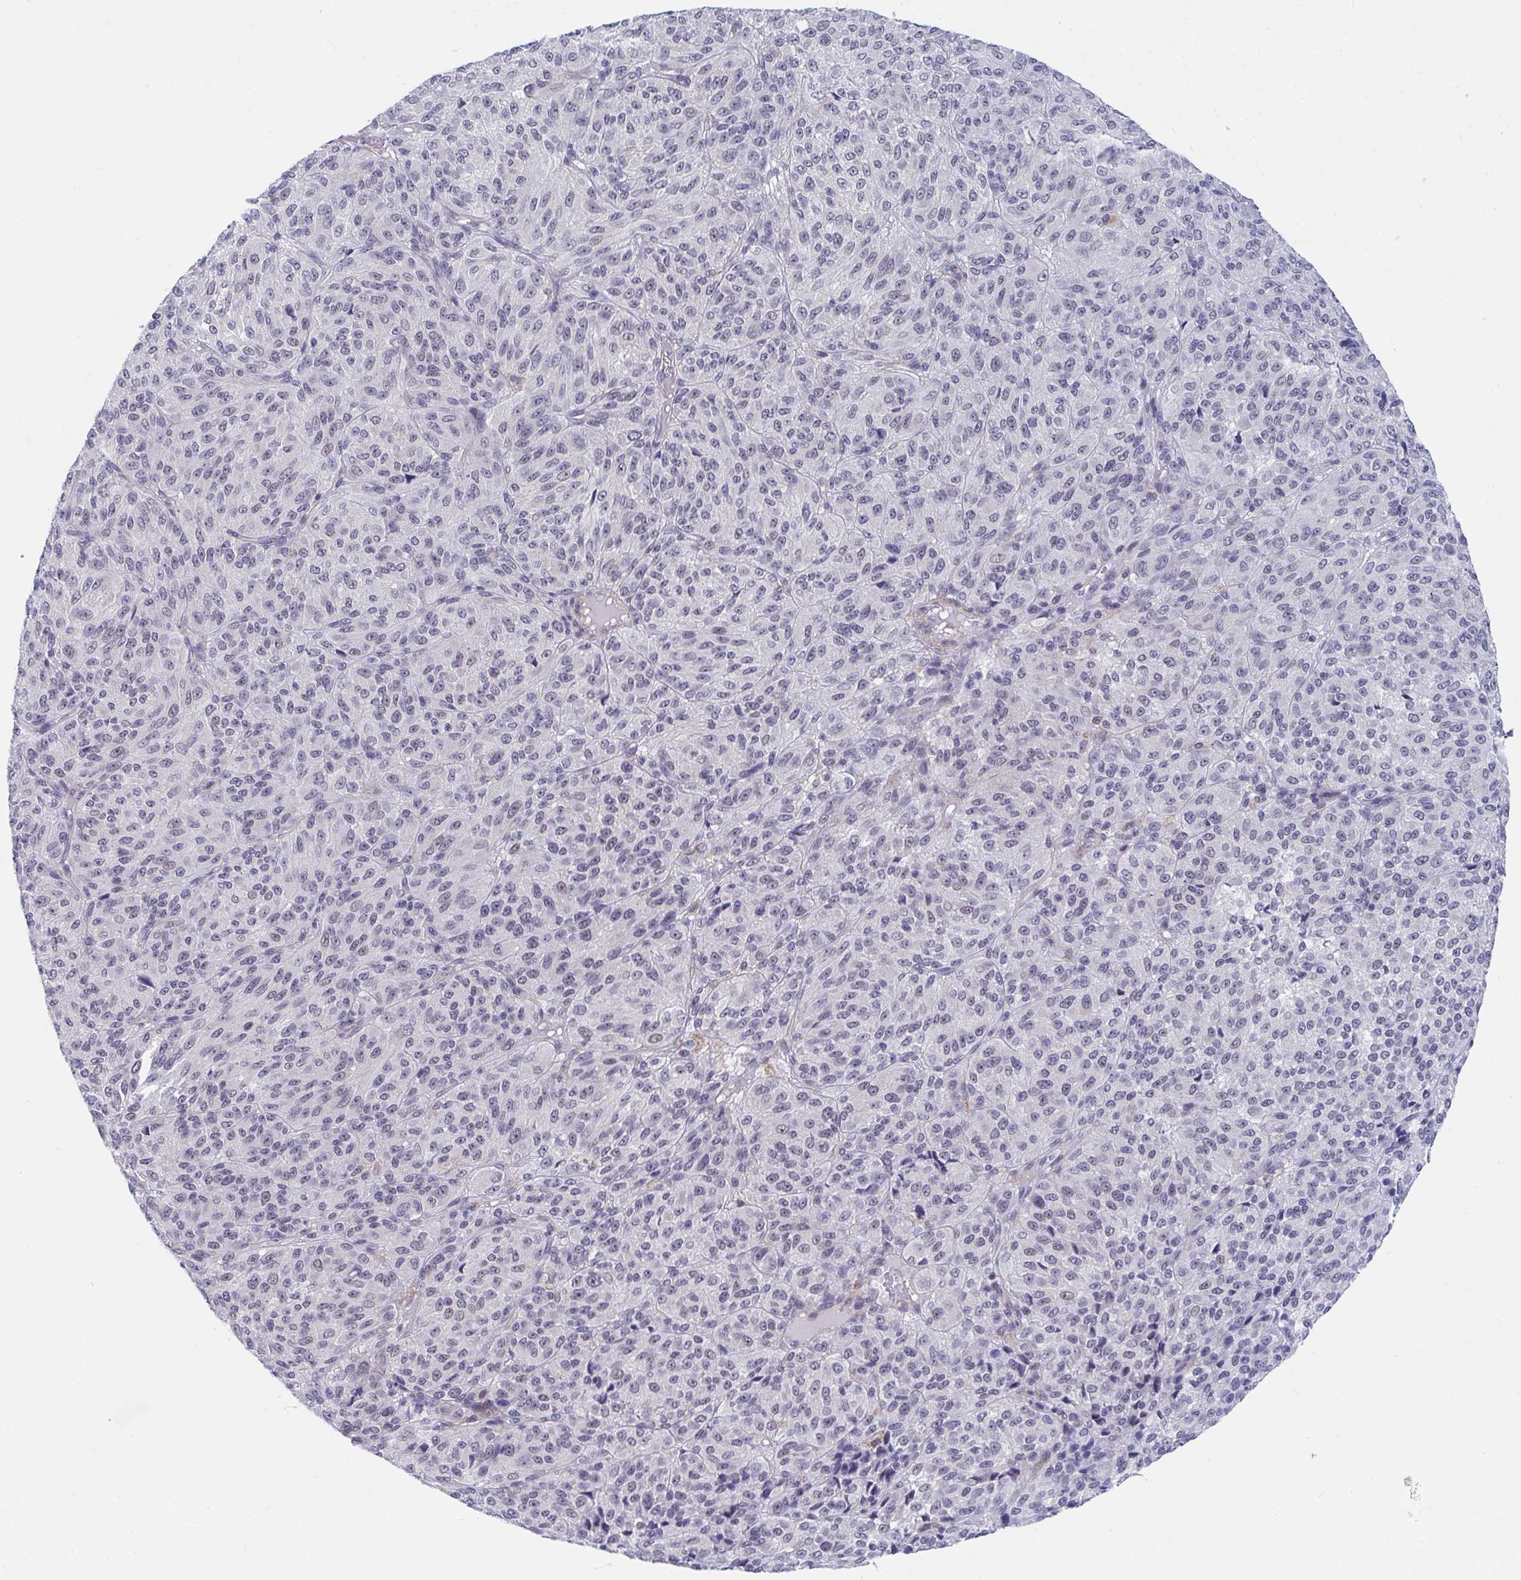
{"staining": {"intensity": "negative", "quantity": "none", "location": "none"}, "tissue": "melanoma", "cell_type": "Tumor cells", "image_type": "cancer", "snomed": [{"axis": "morphology", "description": "Malignant melanoma, Metastatic site"}, {"axis": "topography", "description": "Brain"}], "caption": "This histopathology image is of malignant melanoma (metastatic site) stained with immunohistochemistry (IHC) to label a protein in brown with the nuclei are counter-stained blue. There is no staining in tumor cells.", "gene": "DAOA", "patient": {"sex": "female", "age": 56}}